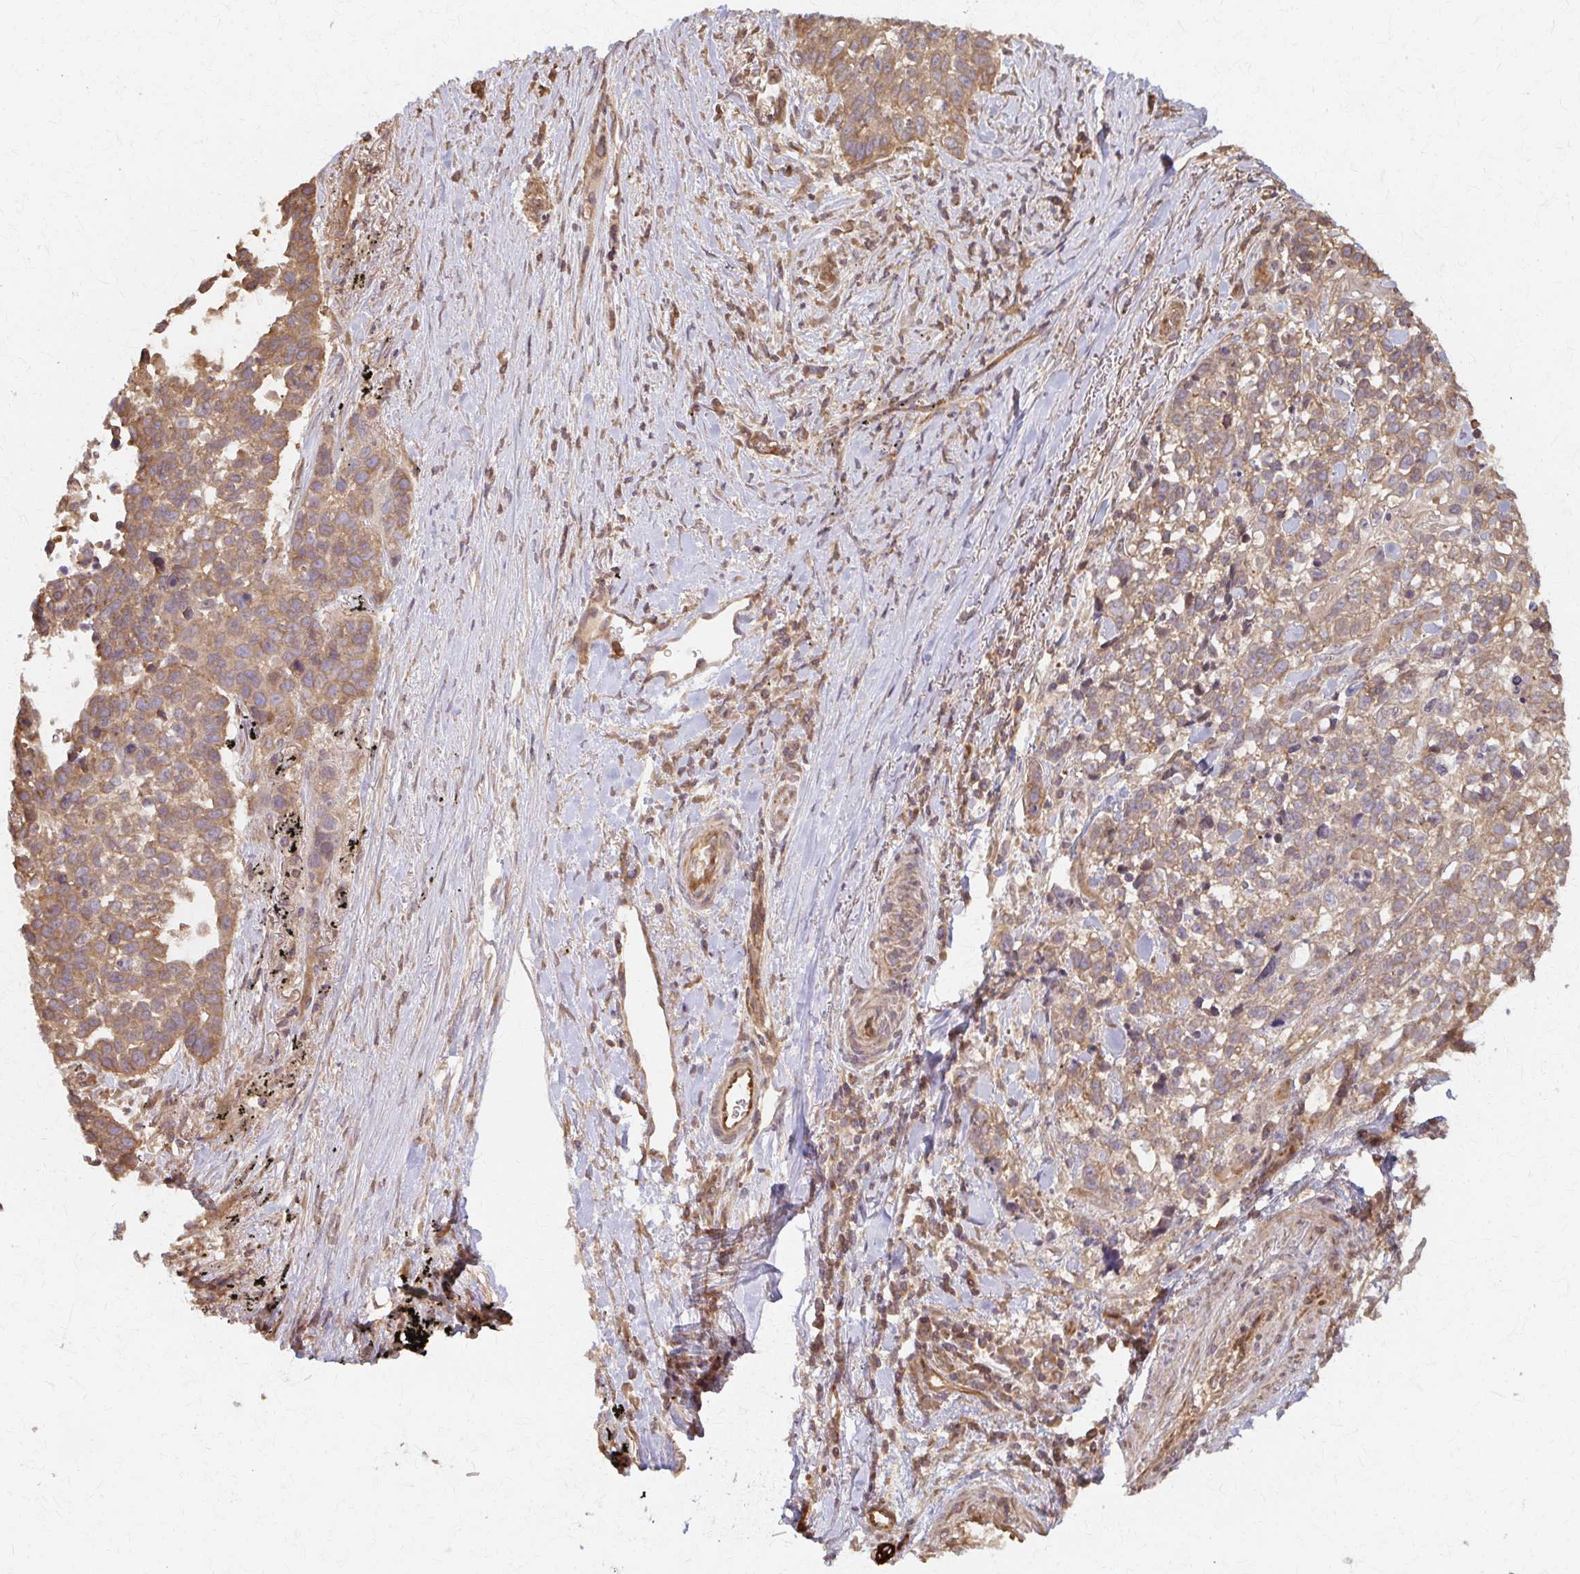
{"staining": {"intensity": "moderate", "quantity": ">75%", "location": "cytoplasmic/membranous"}, "tissue": "lung cancer", "cell_type": "Tumor cells", "image_type": "cancer", "snomed": [{"axis": "morphology", "description": "Squamous cell carcinoma, NOS"}, {"axis": "topography", "description": "Lung"}], "caption": "About >75% of tumor cells in human squamous cell carcinoma (lung) reveal moderate cytoplasmic/membranous protein expression as visualized by brown immunohistochemical staining.", "gene": "ARHGAP35", "patient": {"sex": "male", "age": 74}}